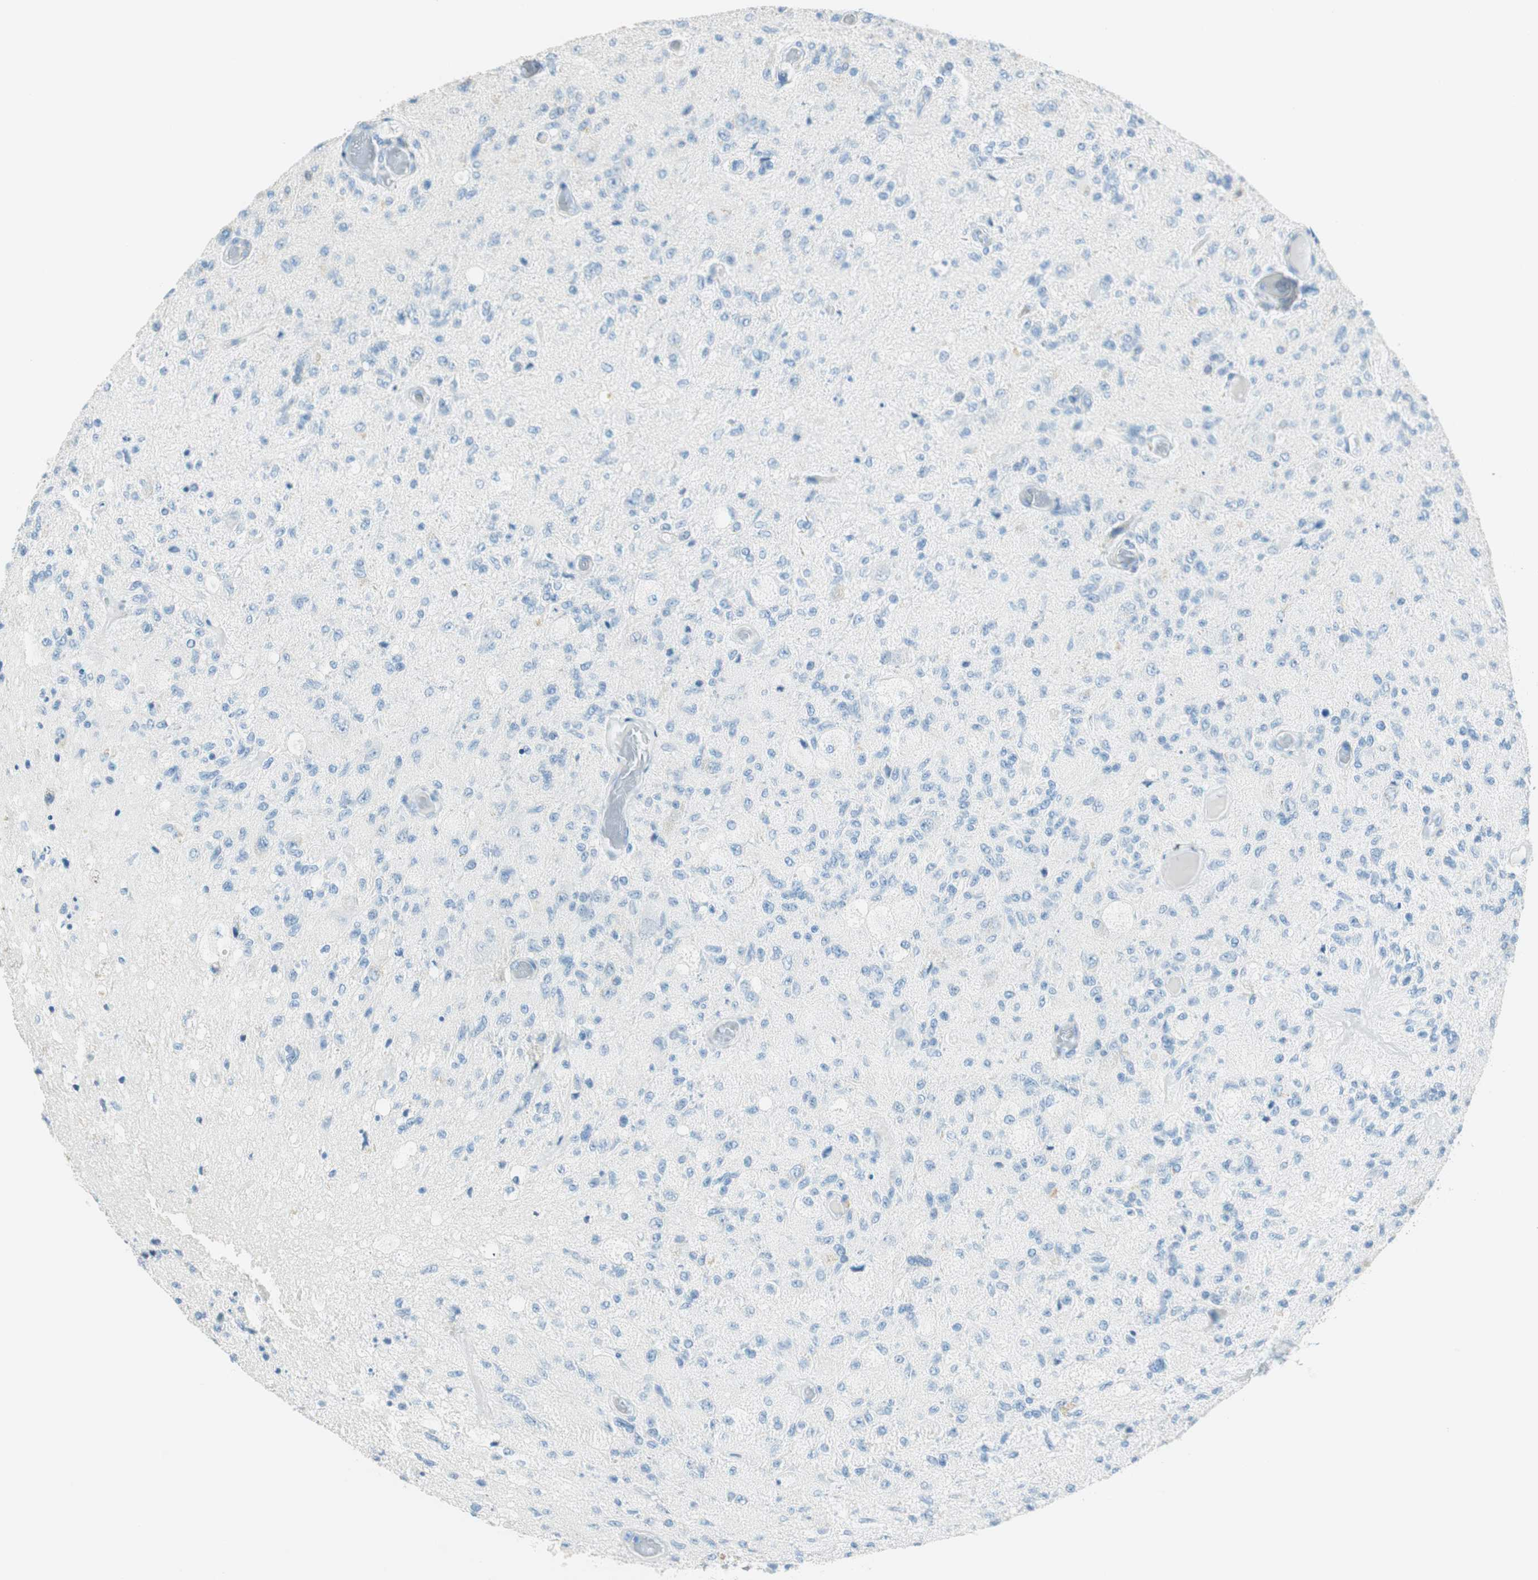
{"staining": {"intensity": "negative", "quantity": "none", "location": "none"}, "tissue": "glioma", "cell_type": "Tumor cells", "image_type": "cancer", "snomed": [{"axis": "morphology", "description": "Normal tissue, NOS"}, {"axis": "morphology", "description": "Glioma, malignant, High grade"}, {"axis": "topography", "description": "Cerebral cortex"}], "caption": "A histopathology image of human high-grade glioma (malignant) is negative for staining in tumor cells. Brightfield microscopy of IHC stained with DAB (3,3'-diaminobenzidine) (brown) and hematoxylin (blue), captured at high magnification.", "gene": "TNFRSF13C", "patient": {"sex": "male", "age": 77}}